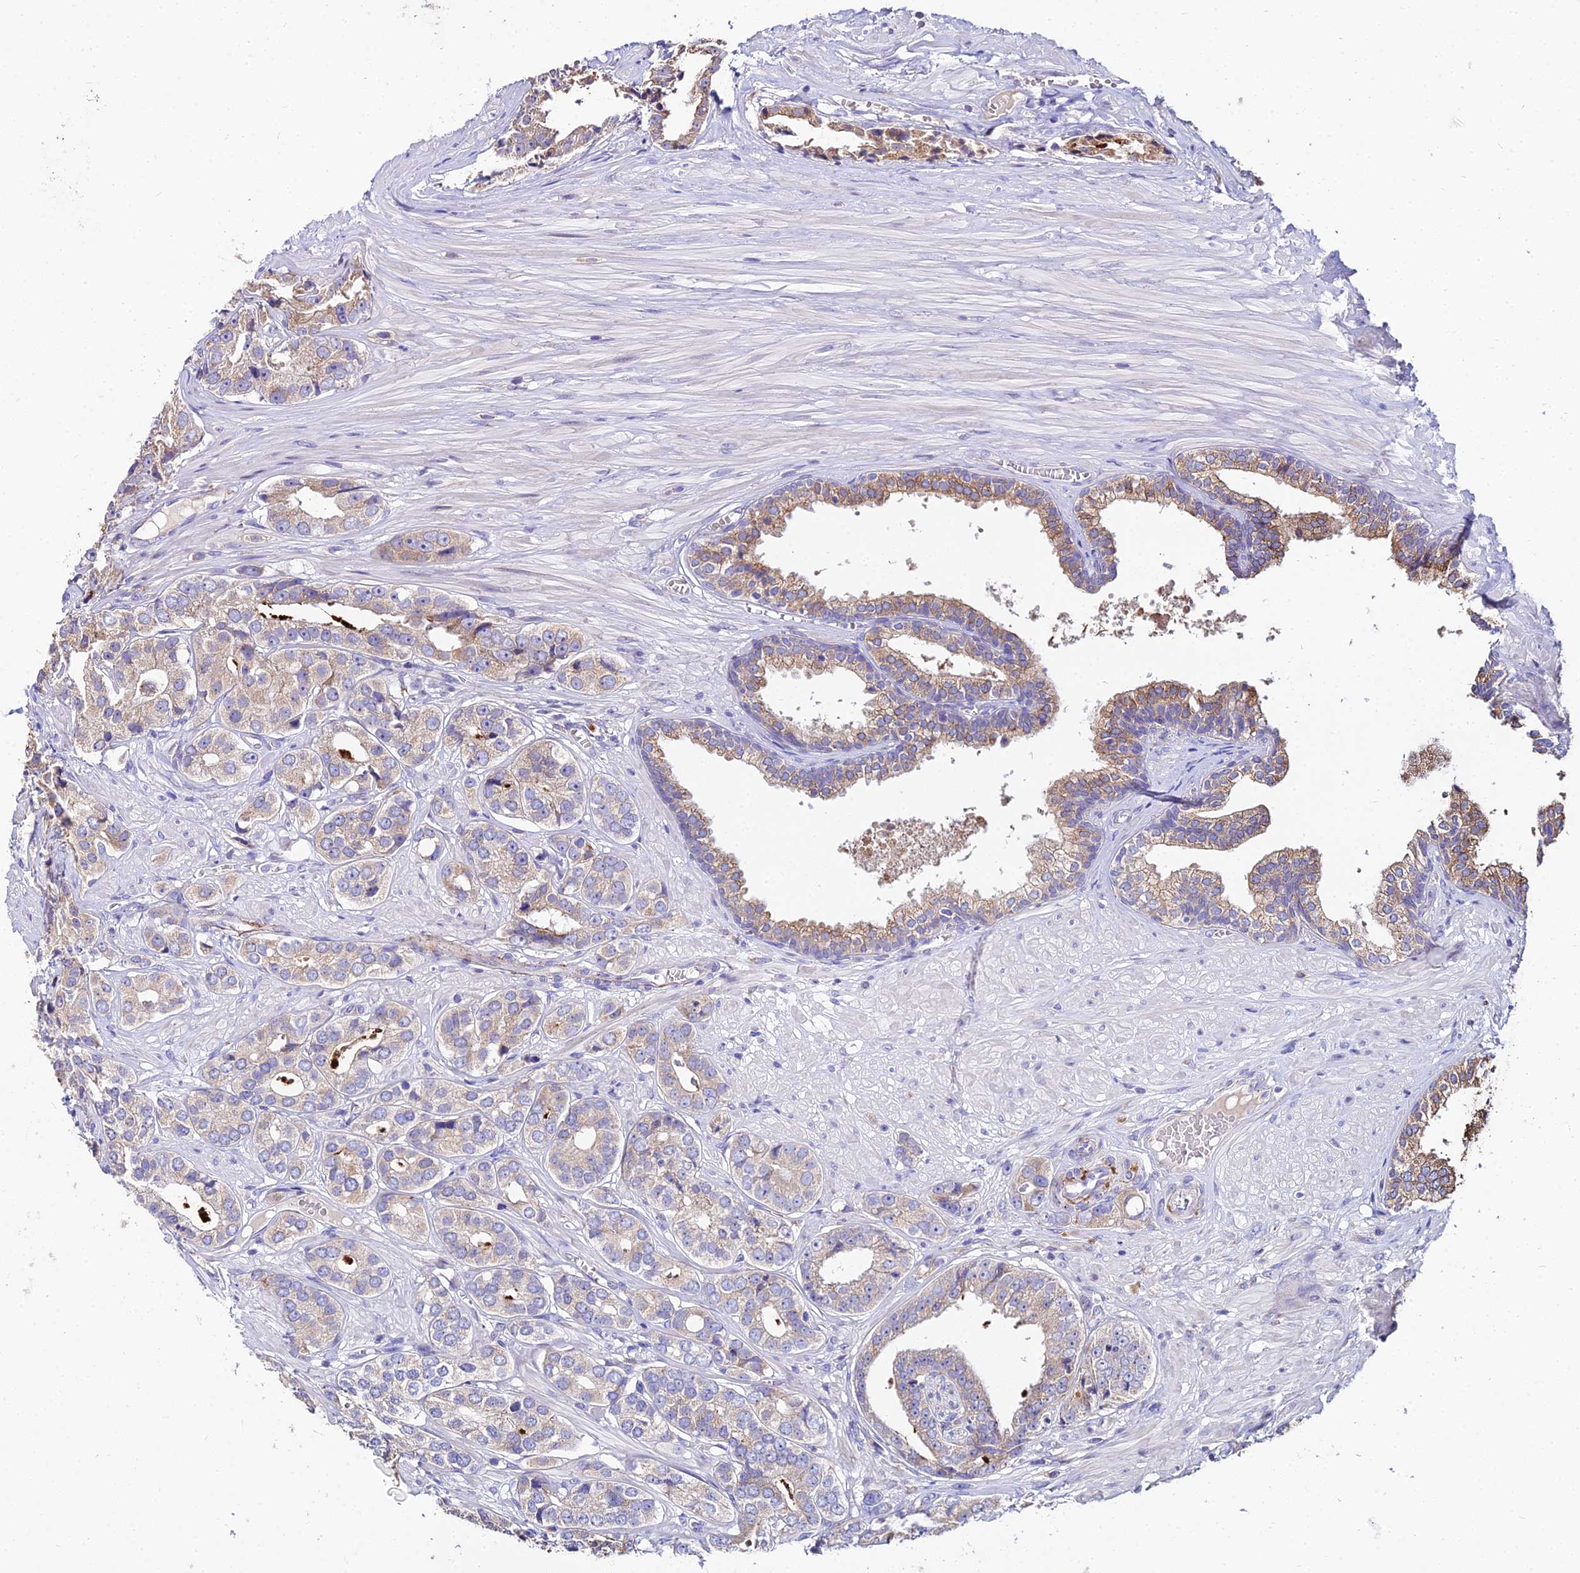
{"staining": {"intensity": "moderate", "quantity": "<25%", "location": "cytoplasmic/membranous"}, "tissue": "prostate cancer", "cell_type": "Tumor cells", "image_type": "cancer", "snomed": [{"axis": "morphology", "description": "Adenocarcinoma, High grade"}, {"axis": "topography", "description": "Prostate"}], "caption": "Tumor cells demonstrate low levels of moderate cytoplasmic/membranous staining in approximately <25% of cells in prostate cancer (high-grade adenocarcinoma). The staining is performed using DAB brown chromogen to label protein expression. The nuclei are counter-stained blue using hematoxylin.", "gene": "PEX19", "patient": {"sex": "male", "age": 71}}